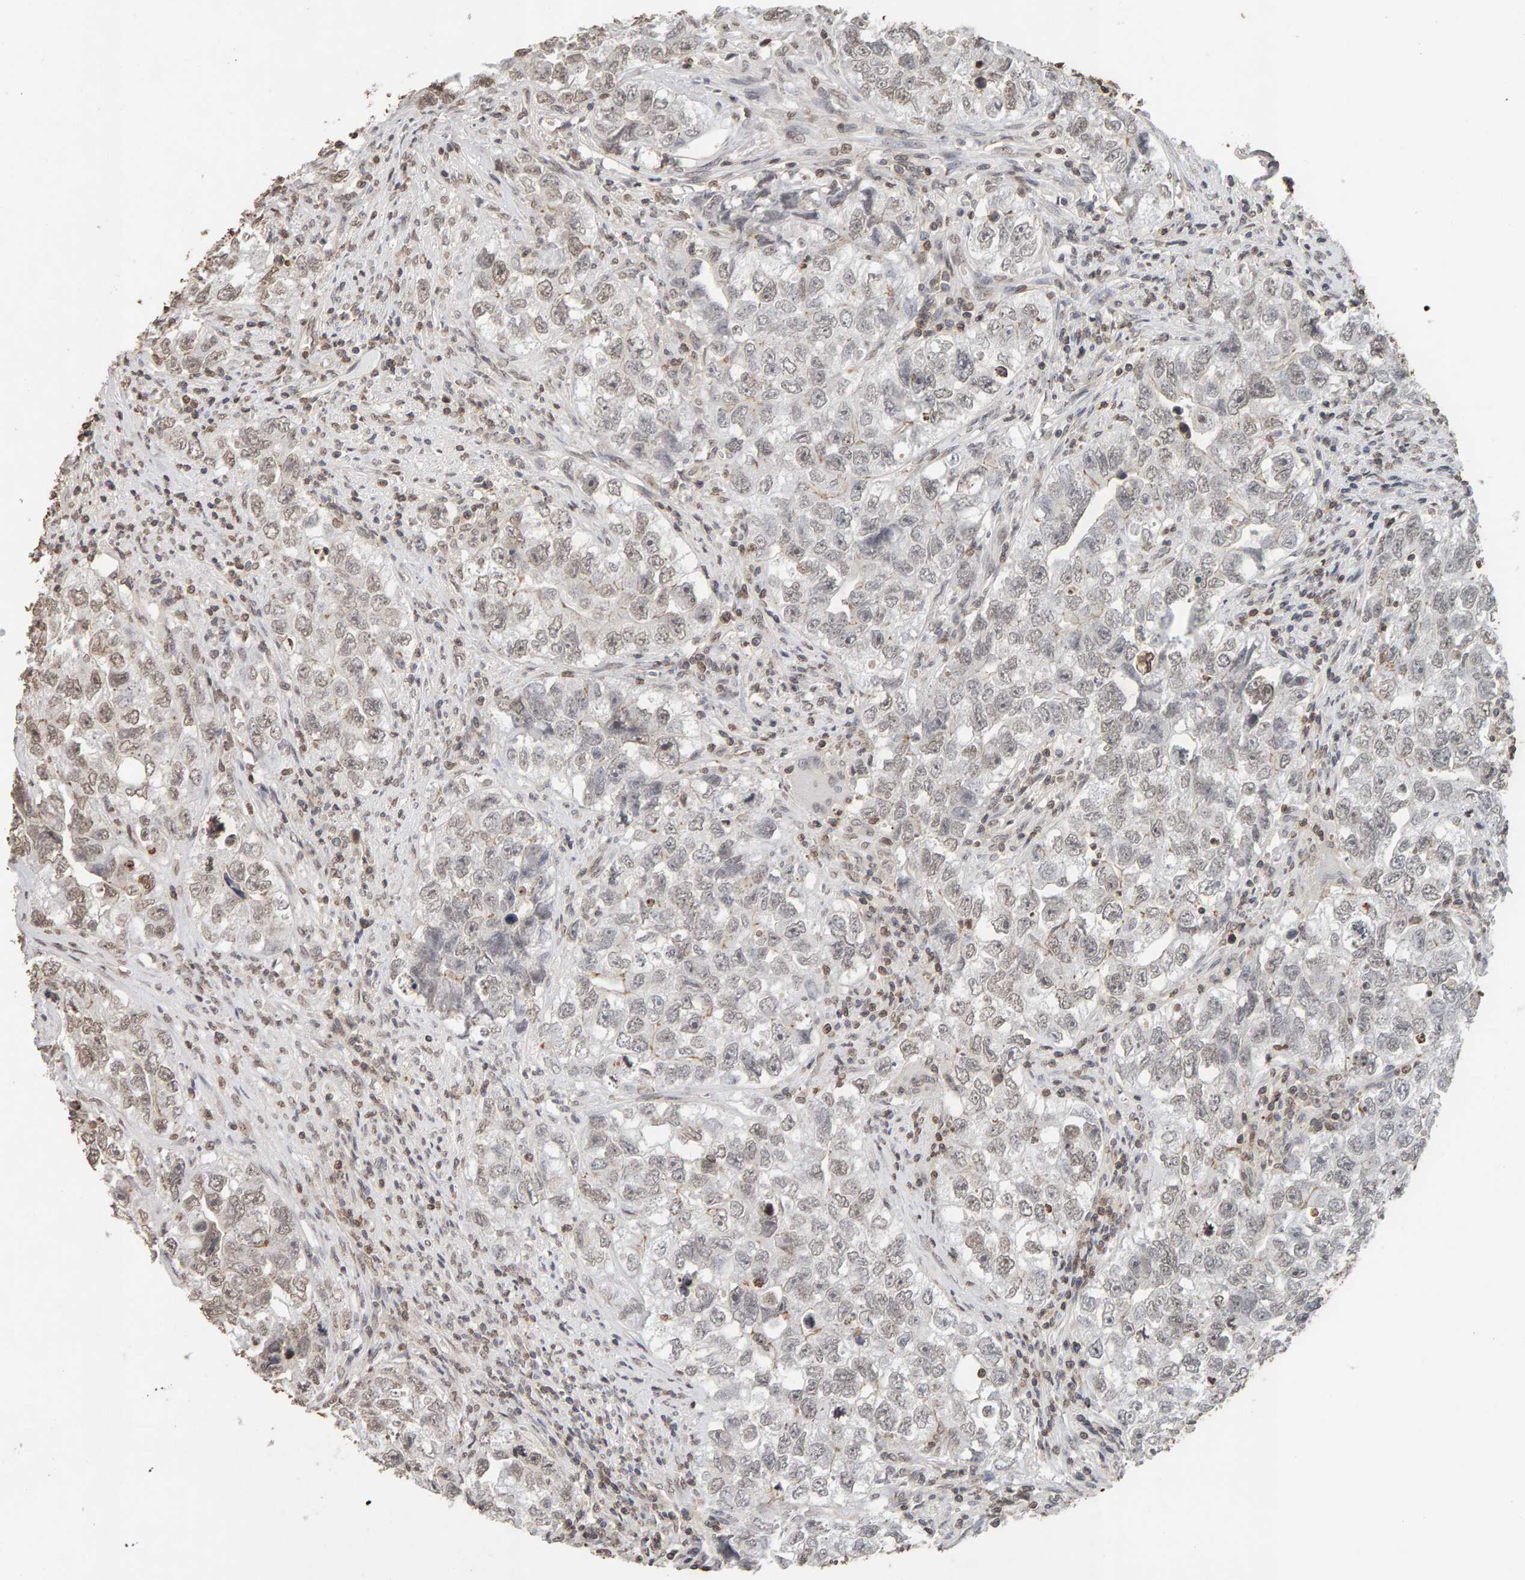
{"staining": {"intensity": "weak", "quantity": "25%-75%", "location": "nuclear"}, "tissue": "testis cancer", "cell_type": "Tumor cells", "image_type": "cancer", "snomed": [{"axis": "morphology", "description": "Seminoma, NOS"}, {"axis": "morphology", "description": "Carcinoma, Embryonal, NOS"}, {"axis": "topography", "description": "Testis"}], "caption": "There is low levels of weak nuclear positivity in tumor cells of testis seminoma, as demonstrated by immunohistochemical staining (brown color).", "gene": "DNAJB5", "patient": {"sex": "male", "age": 43}}